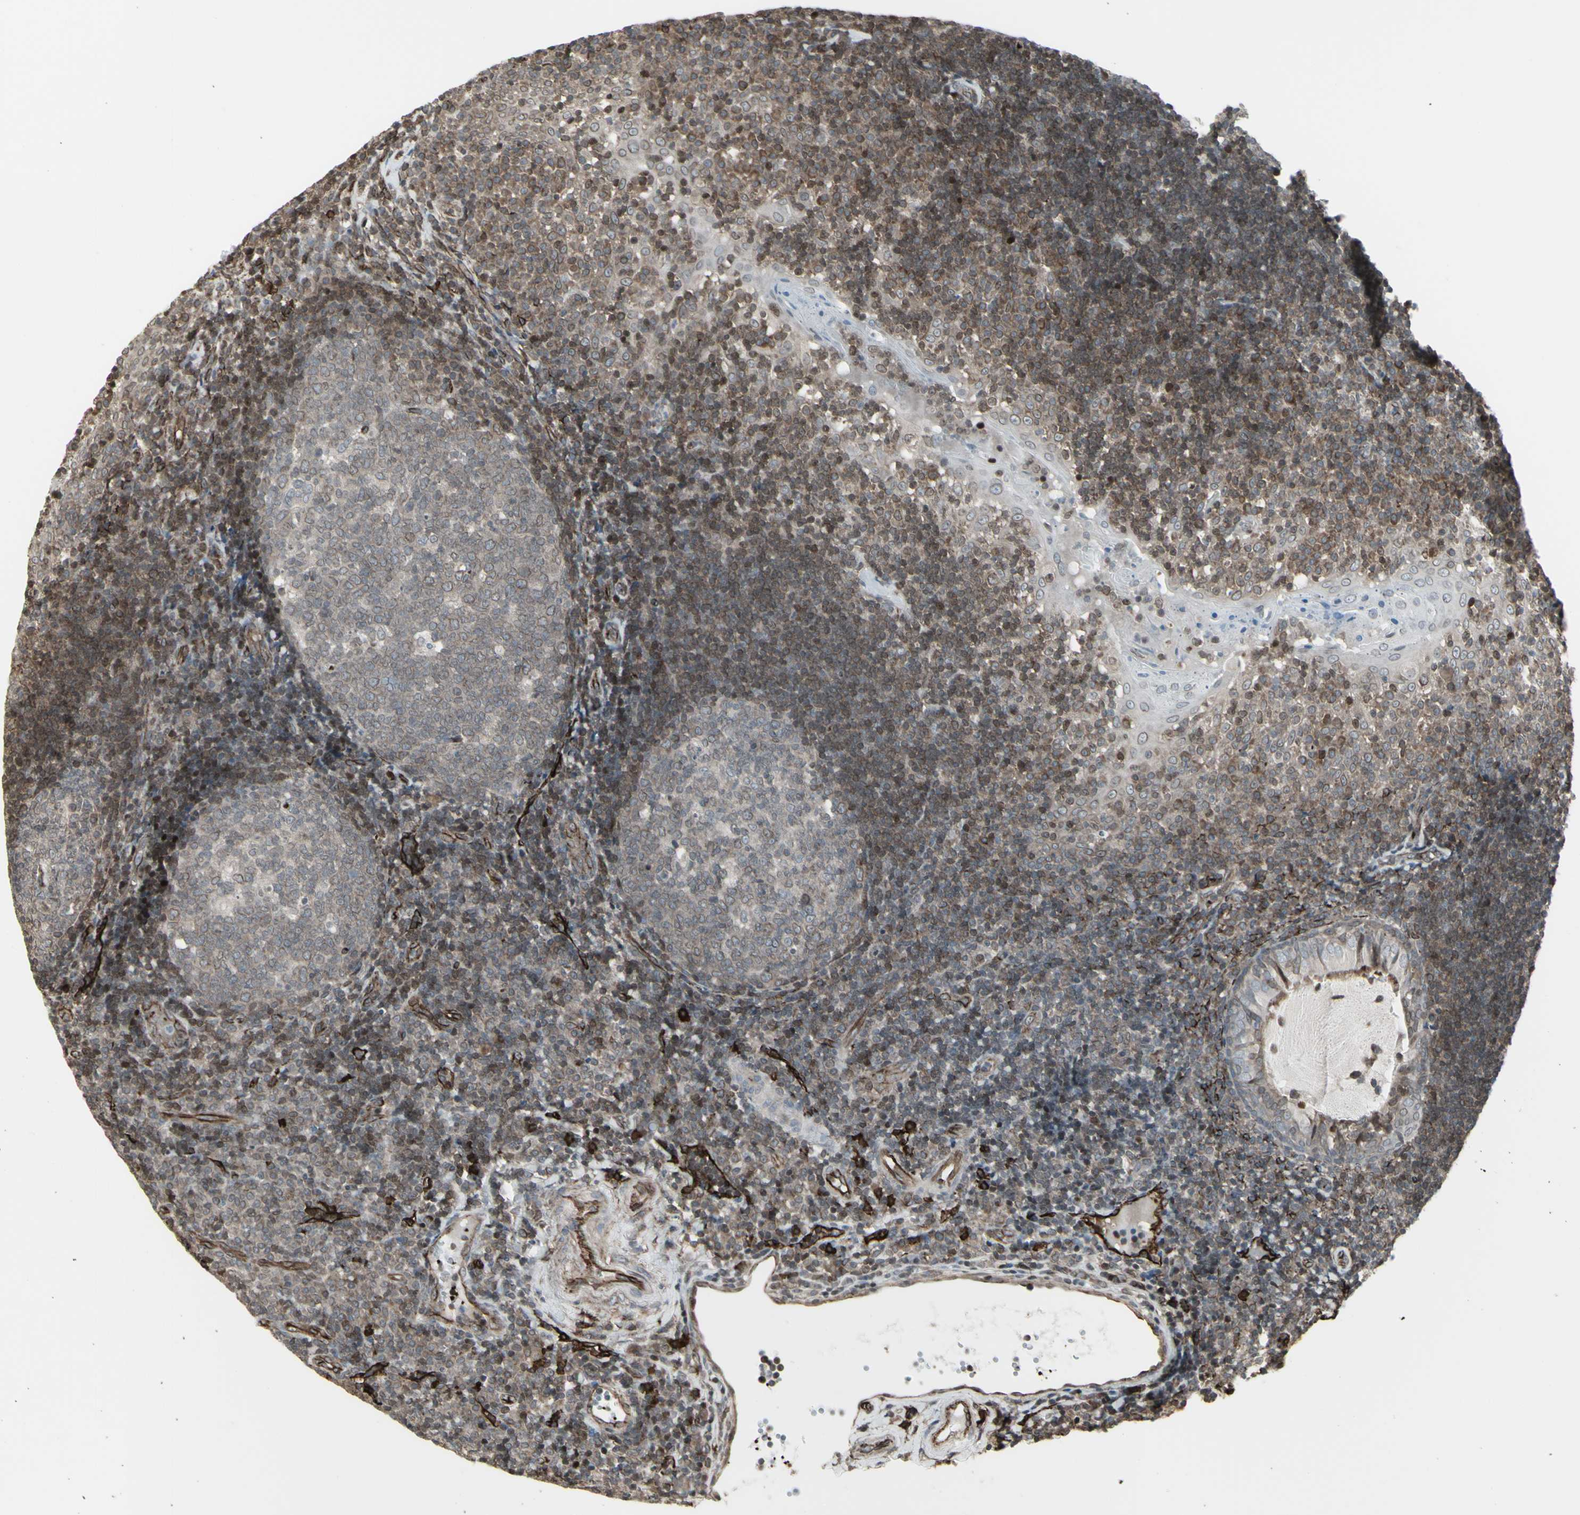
{"staining": {"intensity": "weak", "quantity": ">75%", "location": "cytoplasmic/membranous,nuclear"}, "tissue": "tonsil", "cell_type": "Germinal center cells", "image_type": "normal", "snomed": [{"axis": "morphology", "description": "Normal tissue, NOS"}, {"axis": "topography", "description": "Tonsil"}], "caption": "Normal tonsil displays weak cytoplasmic/membranous,nuclear expression in approximately >75% of germinal center cells, visualized by immunohistochemistry.", "gene": "DTX3L", "patient": {"sex": "female", "age": 40}}